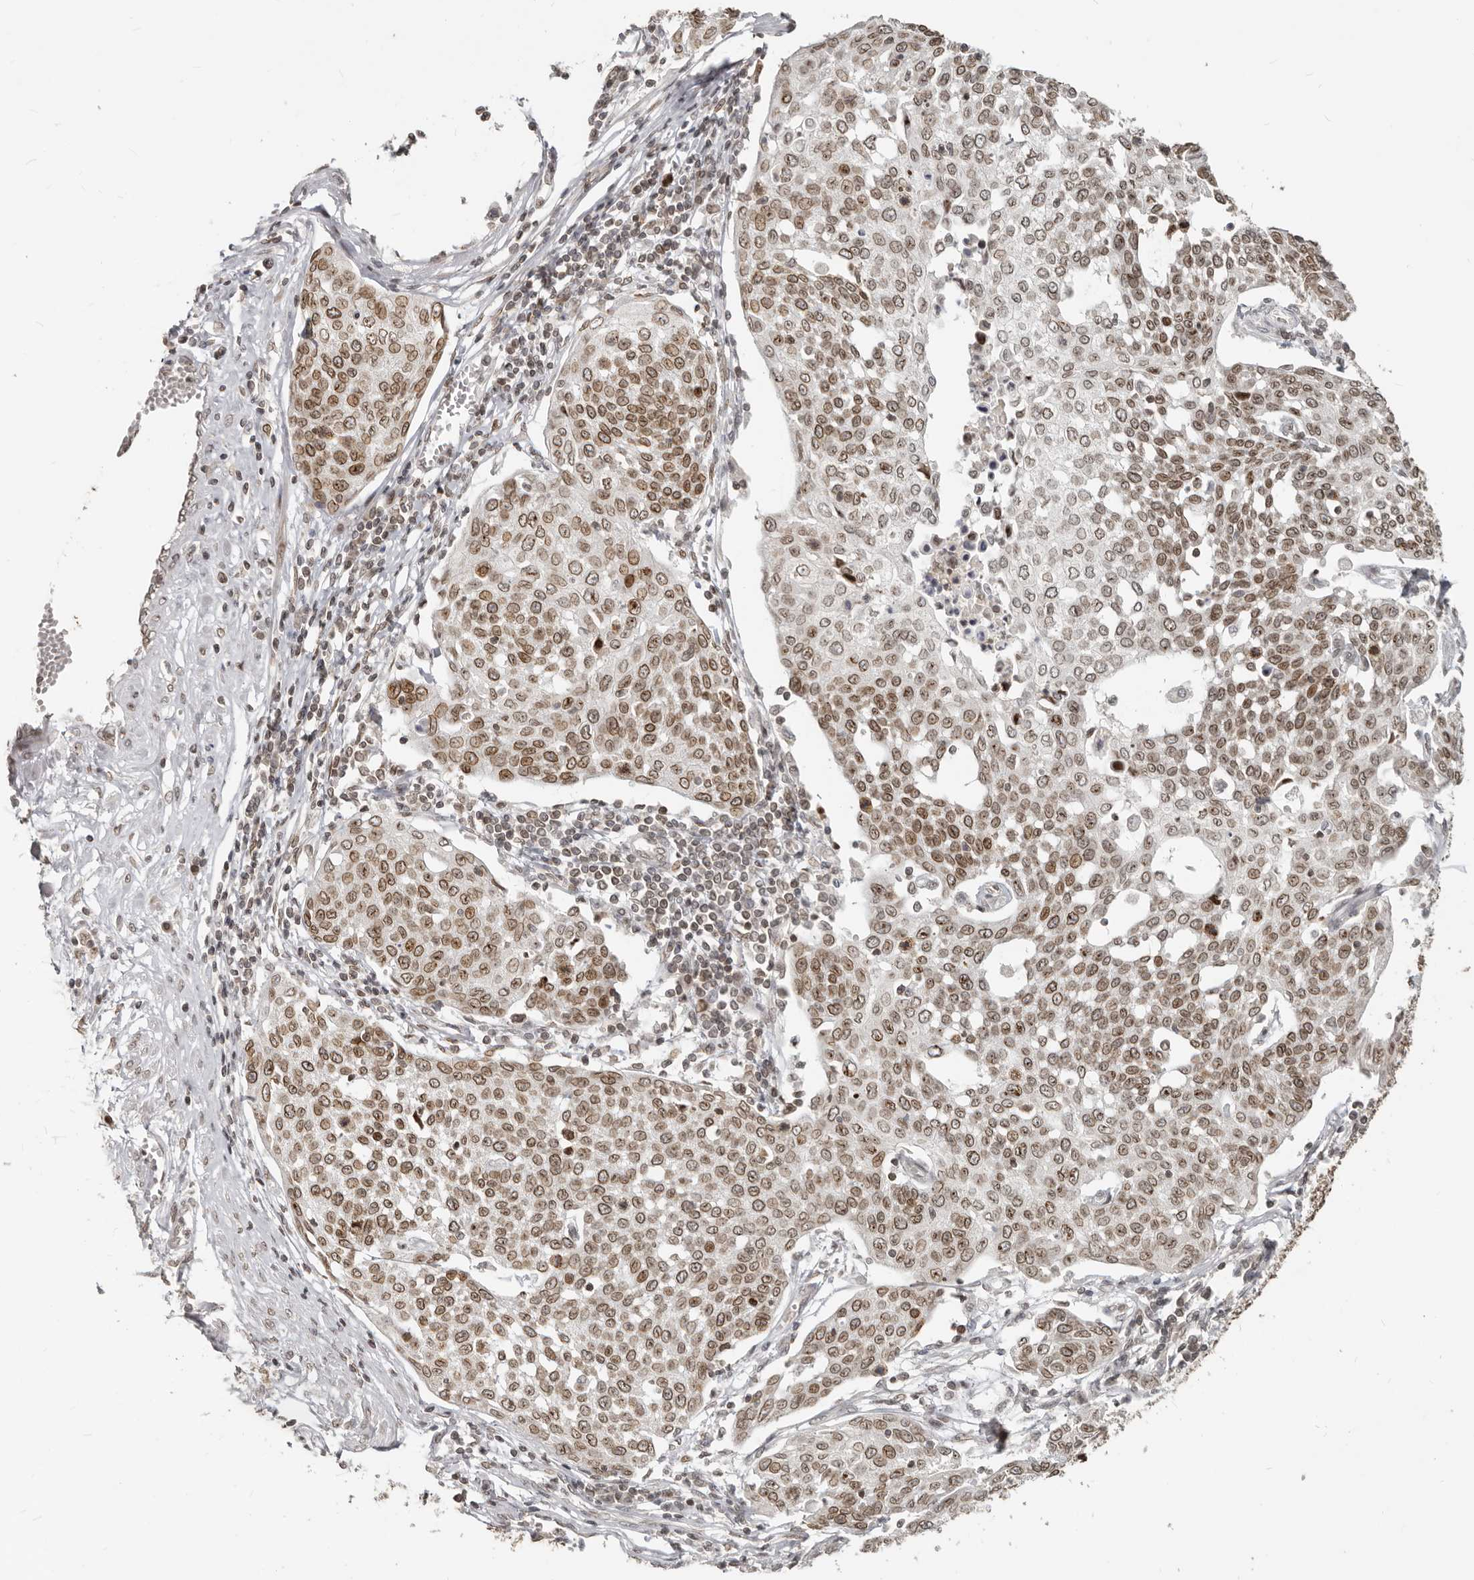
{"staining": {"intensity": "moderate", "quantity": ">75%", "location": "nuclear"}, "tissue": "cervical cancer", "cell_type": "Tumor cells", "image_type": "cancer", "snomed": [{"axis": "morphology", "description": "Squamous cell carcinoma, NOS"}, {"axis": "topography", "description": "Cervix"}], "caption": "A brown stain highlights moderate nuclear positivity of a protein in human cervical cancer (squamous cell carcinoma) tumor cells.", "gene": "NUP153", "patient": {"sex": "female", "age": 34}}